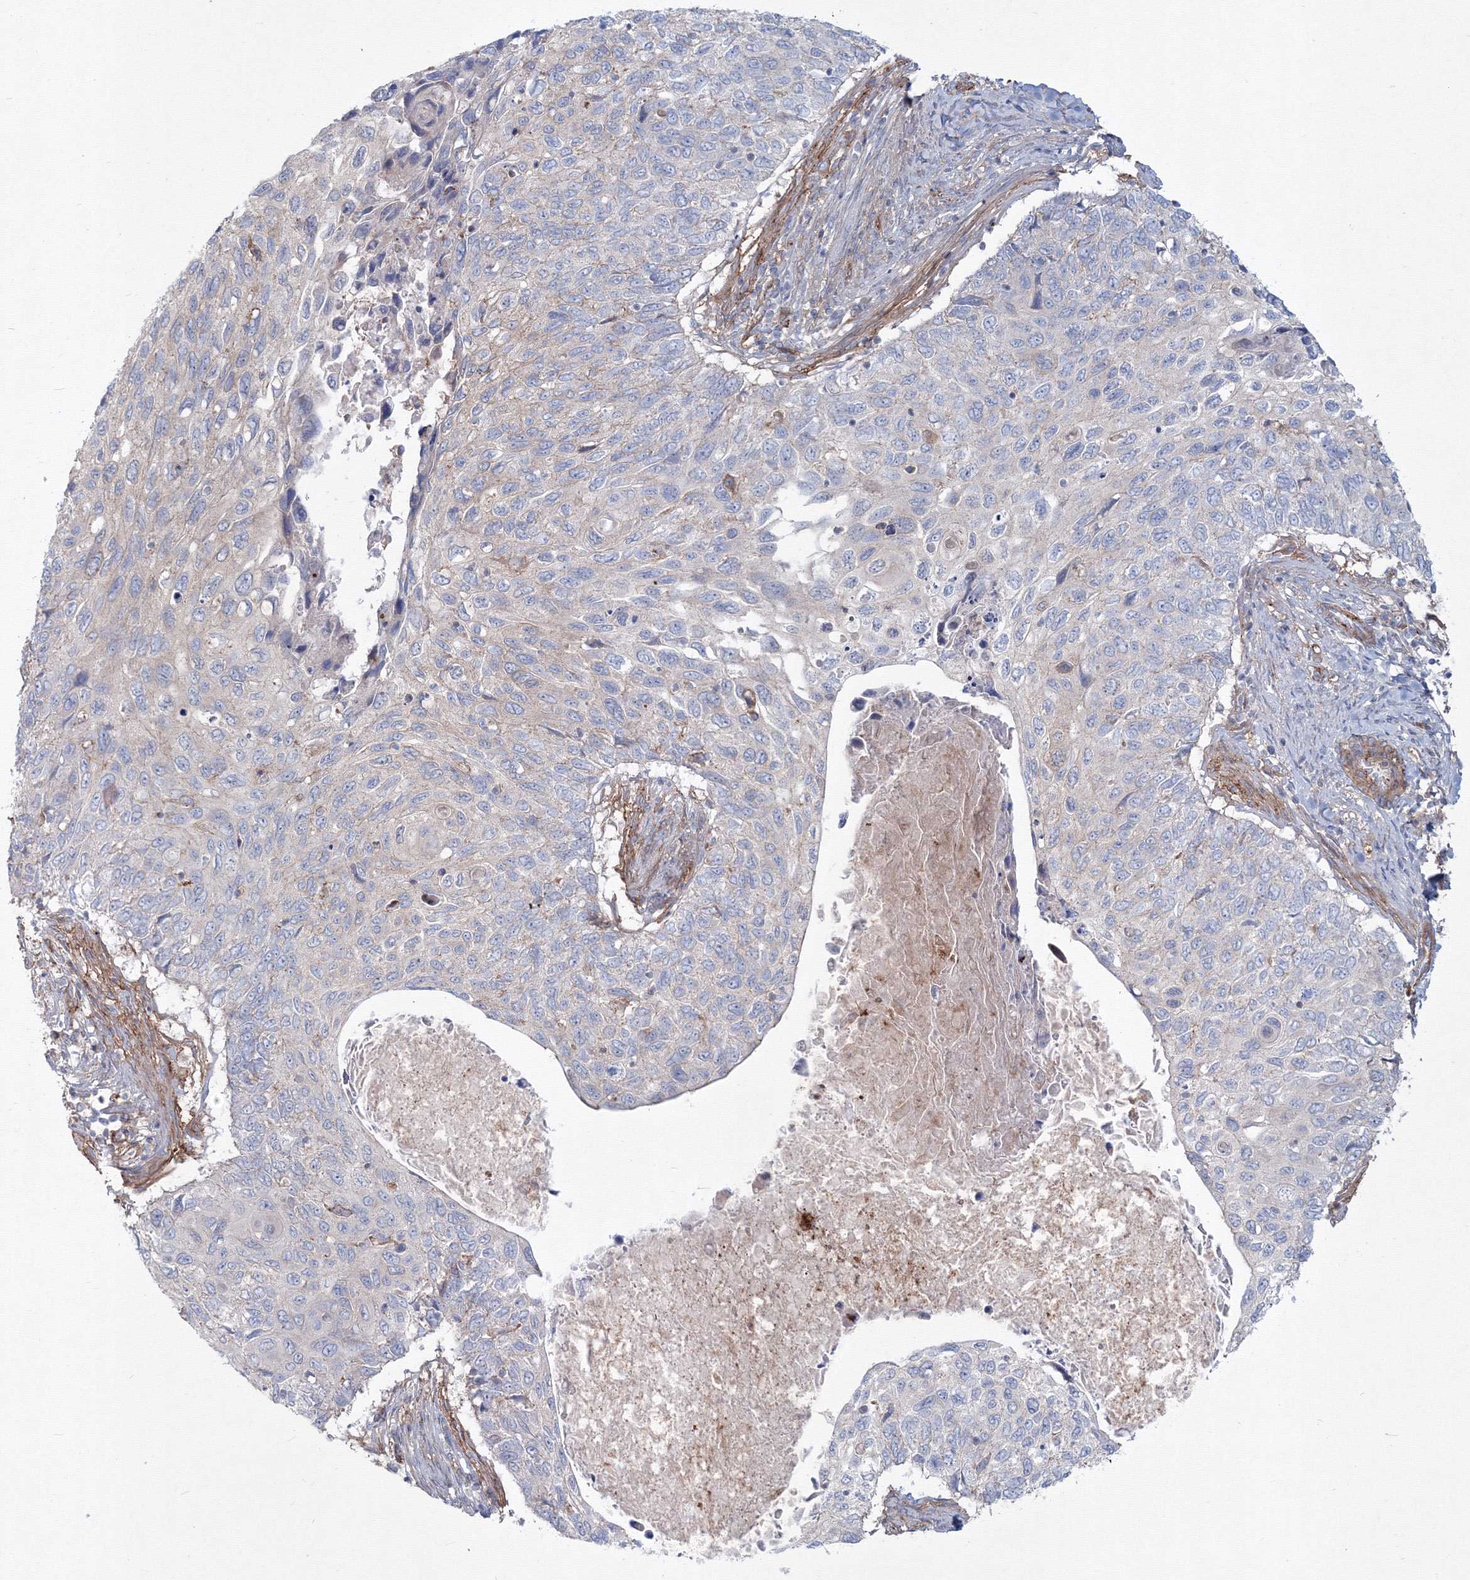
{"staining": {"intensity": "negative", "quantity": "none", "location": "none"}, "tissue": "cervical cancer", "cell_type": "Tumor cells", "image_type": "cancer", "snomed": [{"axis": "morphology", "description": "Squamous cell carcinoma, NOS"}, {"axis": "topography", "description": "Cervix"}], "caption": "High power microscopy image of an immunohistochemistry (IHC) photomicrograph of cervical cancer (squamous cell carcinoma), revealing no significant positivity in tumor cells.", "gene": "SH3PXD2A", "patient": {"sex": "female", "age": 70}}